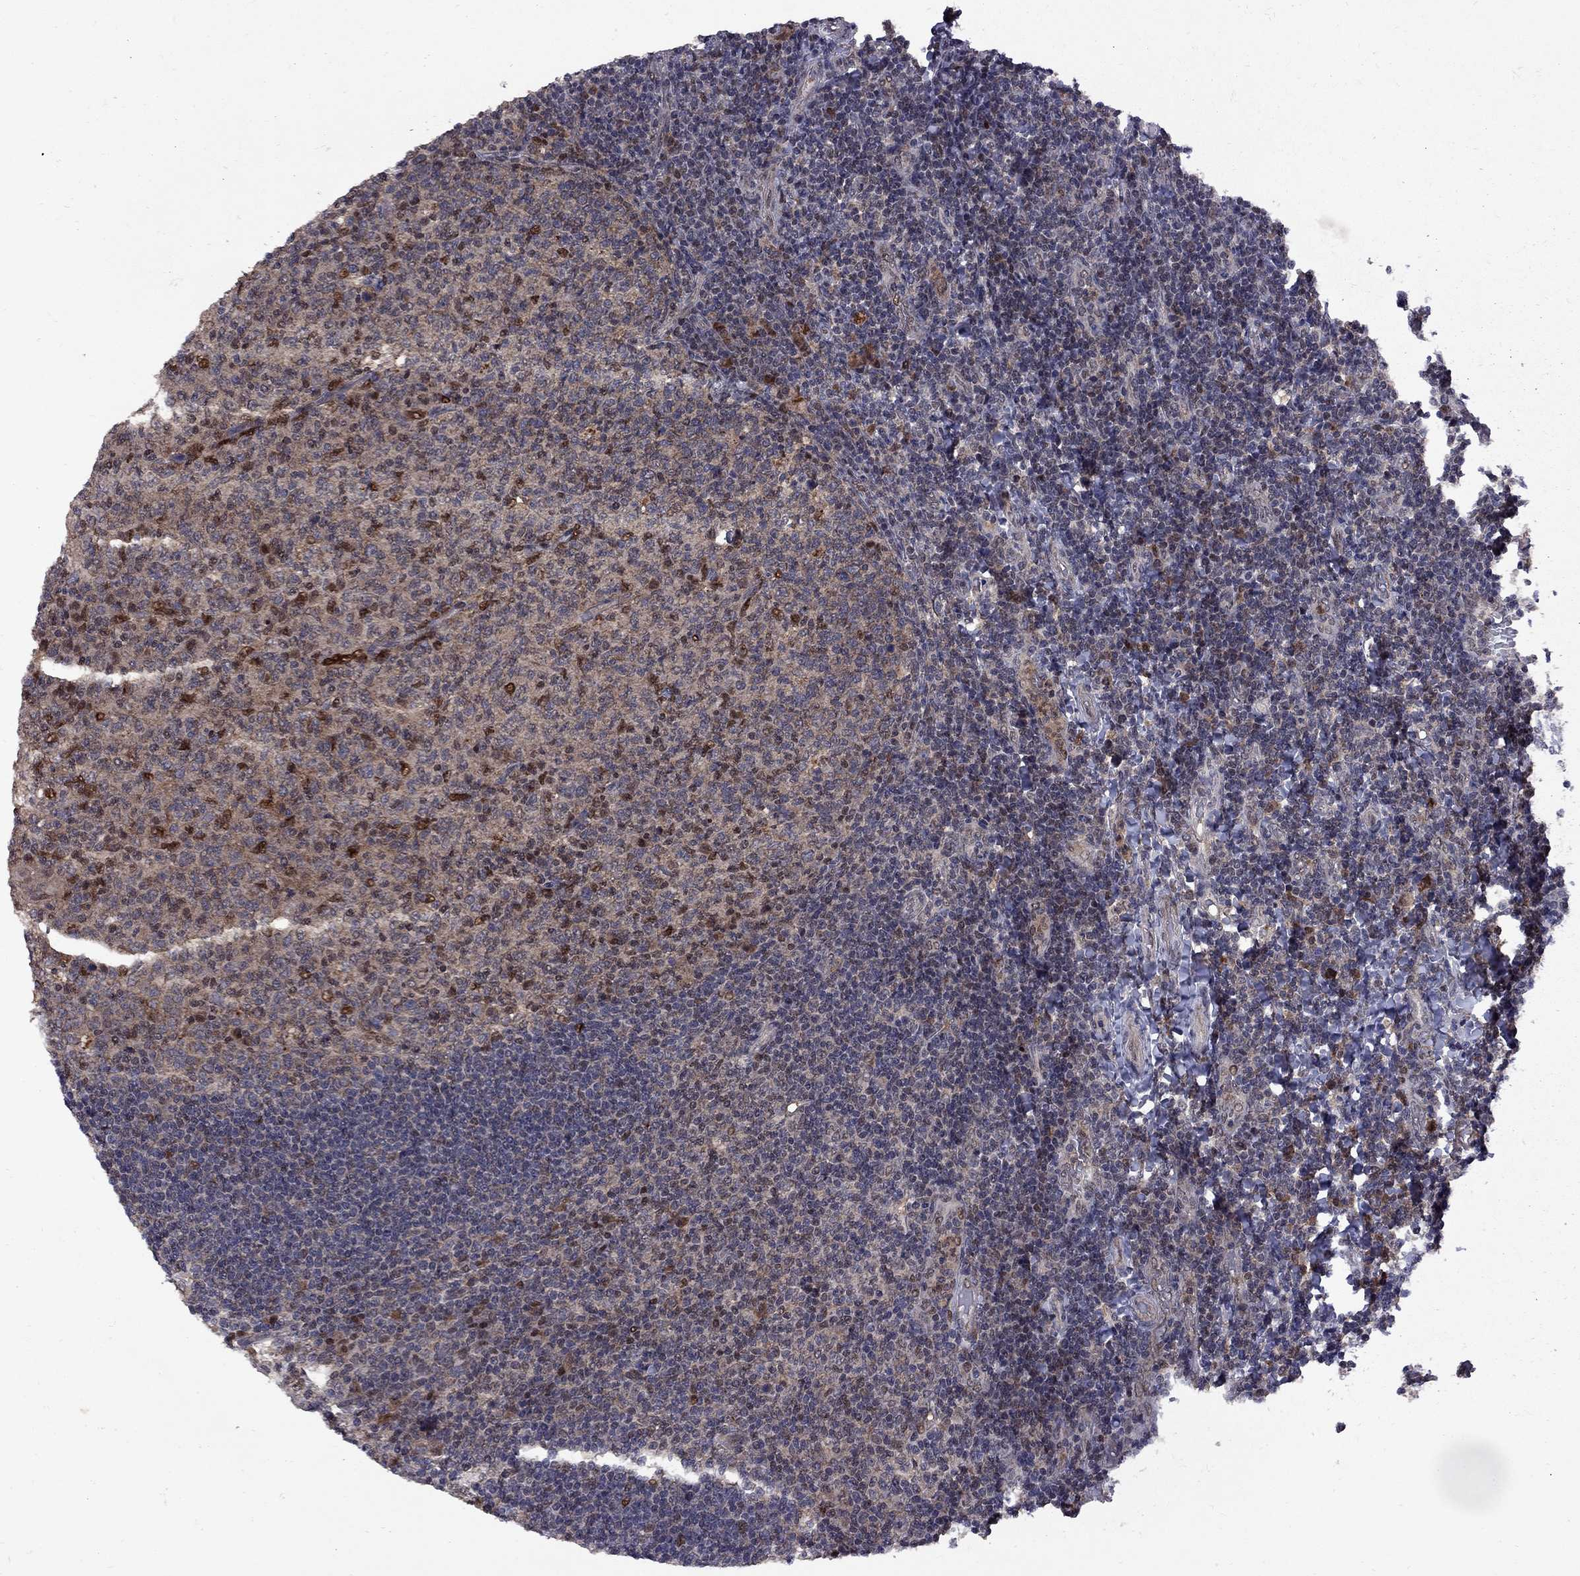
{"staining": {"intensity": "strong", "quantity": "<25%", "location": "nuclear"}, "tissue": "tonsil", "cell_type": "Germinal center cells", "image_type": "normal", "snomed": [{"axis": "morphology", "description": "Normal tissue, NOS"}, {"axis": "topography", "description": "Tonsil"}], "caption": "Strong nuclear staining is present in approximately <25% of germinal center cells in unremarkable tonsil.", "gene": "IPP", "patient": {"sex": "female", "age": 10}}